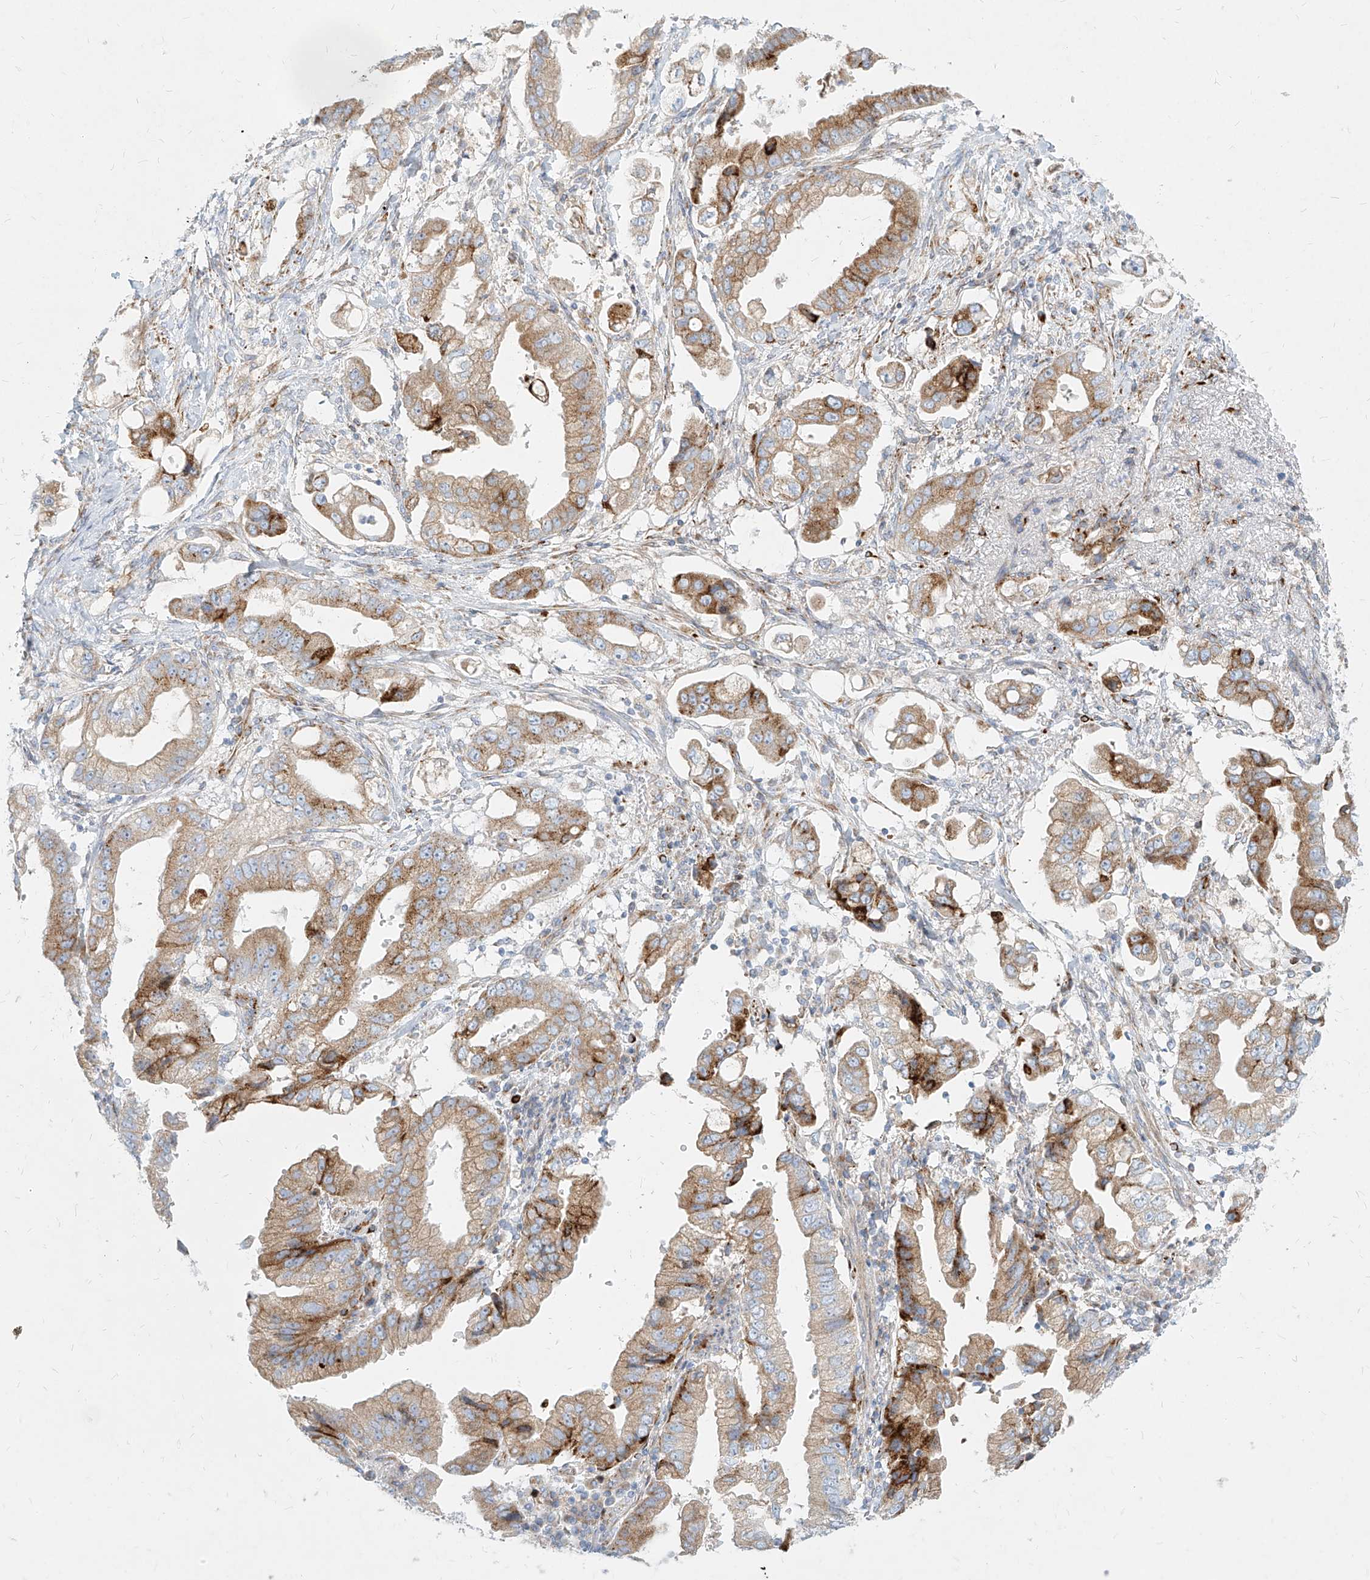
{"staining": {"intensity": "moderate", "quantity": ">75%", "location": "cytoplasmic/membranous"}, "tissue": "stomach cancer", "cell_type": "Tumor cells", "image_type": "cancer", "snomed": [{"axis": "morphology", "description": "Adenocarcinoma, NOS"}, {"axis": "topography", "description": "Stomach"}], "caption": "Immunohistochemical staining of human adenocarcinoma (stomach) reveals medium levels of moderate cytoplasmic/membranous protein positivity in approximately >75% of tumor cells.", "gene": "MTX2", "patient": {"sex": "male", "age": 62}}